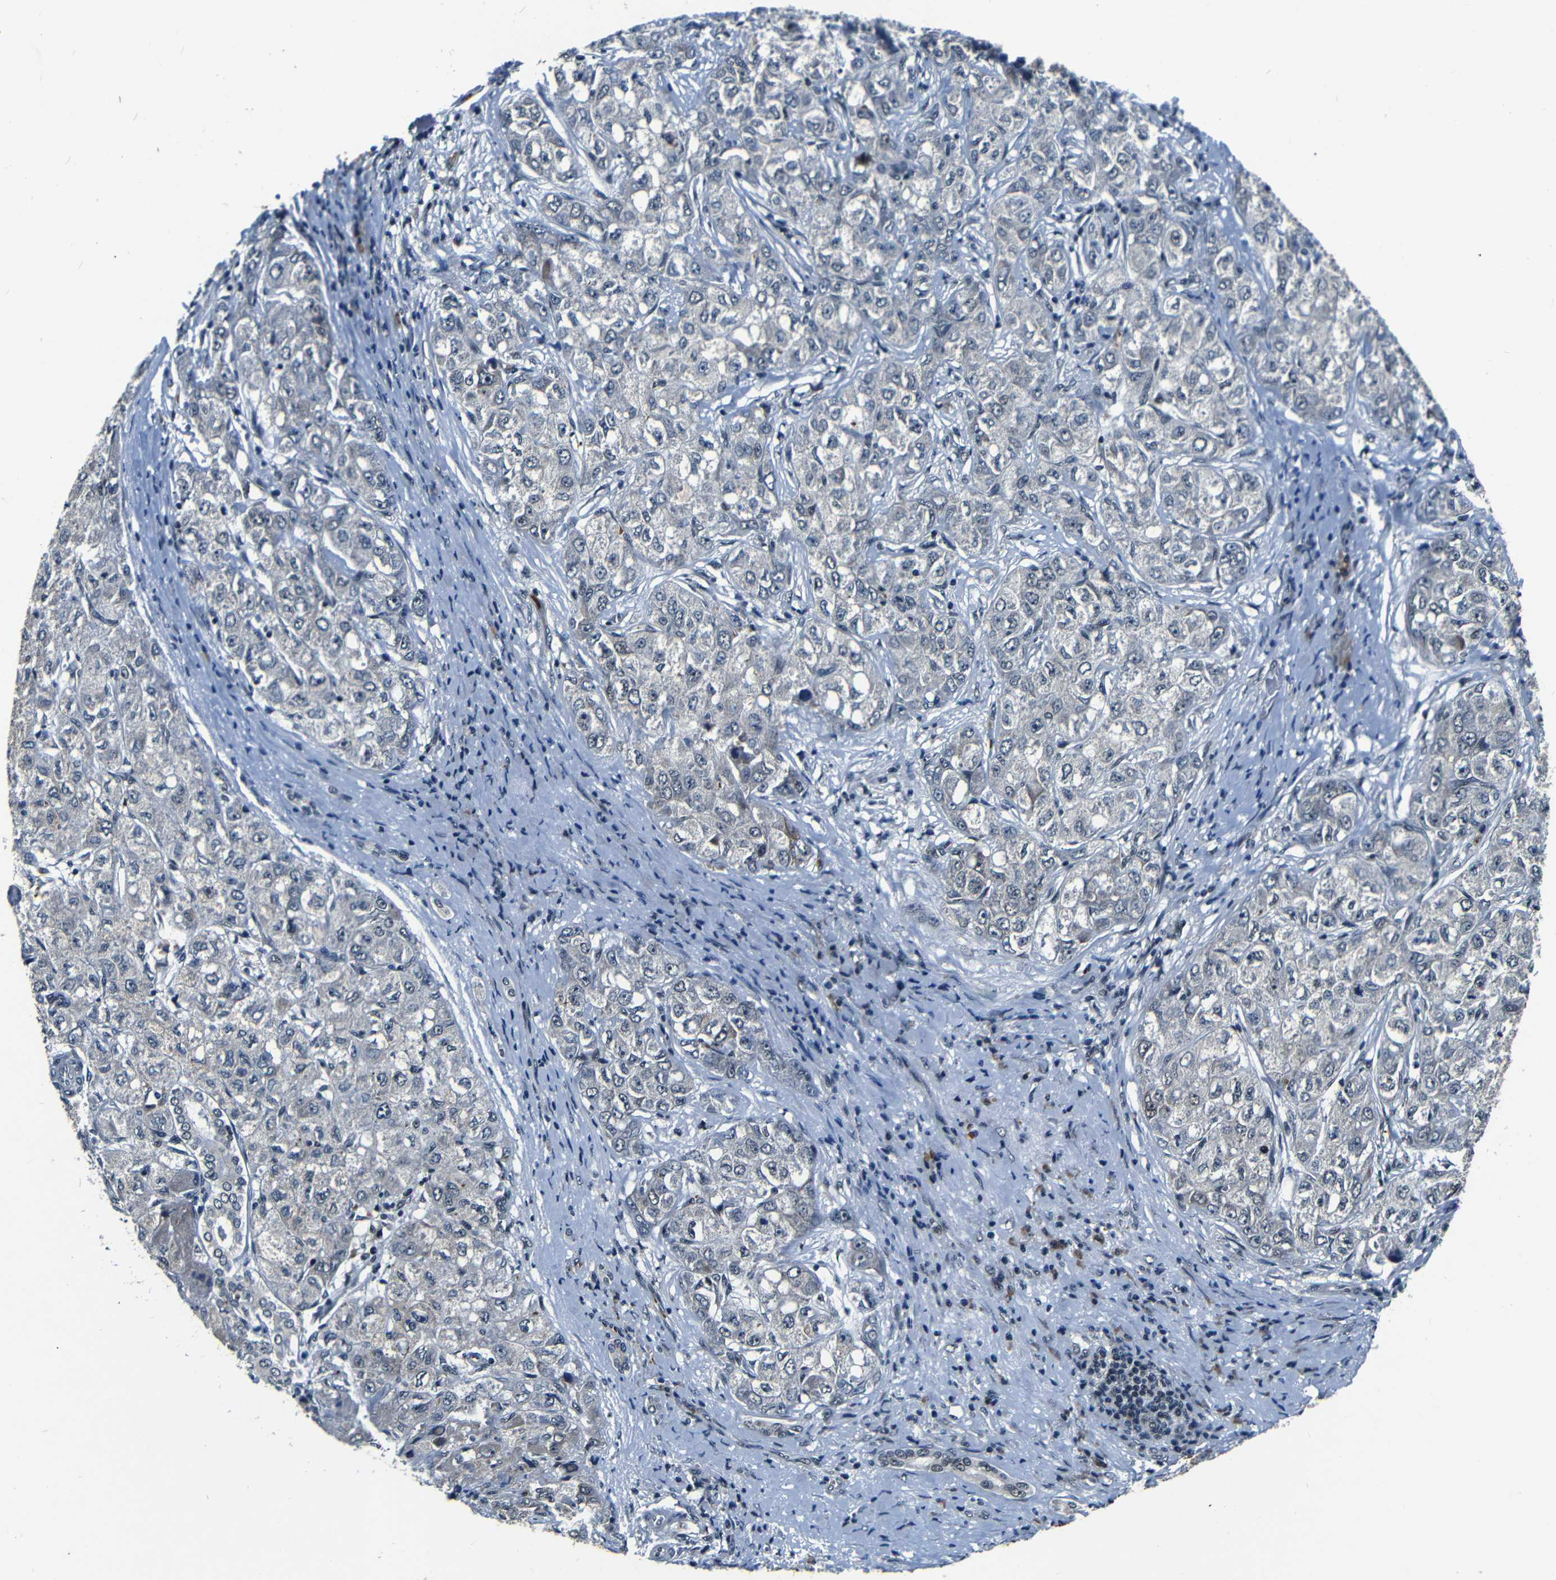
{"staining": {"intensity": "negative", "quantity": "none", "location": "none"}, "tissue": "liver cancer", "cell_type": "Tumor cells", "image_type": "cancer", "snomed": [{"axis": "morphology", "description": "Carcinoma, Hepatocellular, NOS"}, {"axis": "topography", "description": "Liver"}], "caption": "Liver cancer (hepatocellular carcinoma) was stained to show a protein in brown. There is no significant positivity in tumor cells. (Immunohistochemistry, brightfield microscopy, high magnification).", "gene": "FOXD4", "patient": {"sex": "male", "age": 80}}